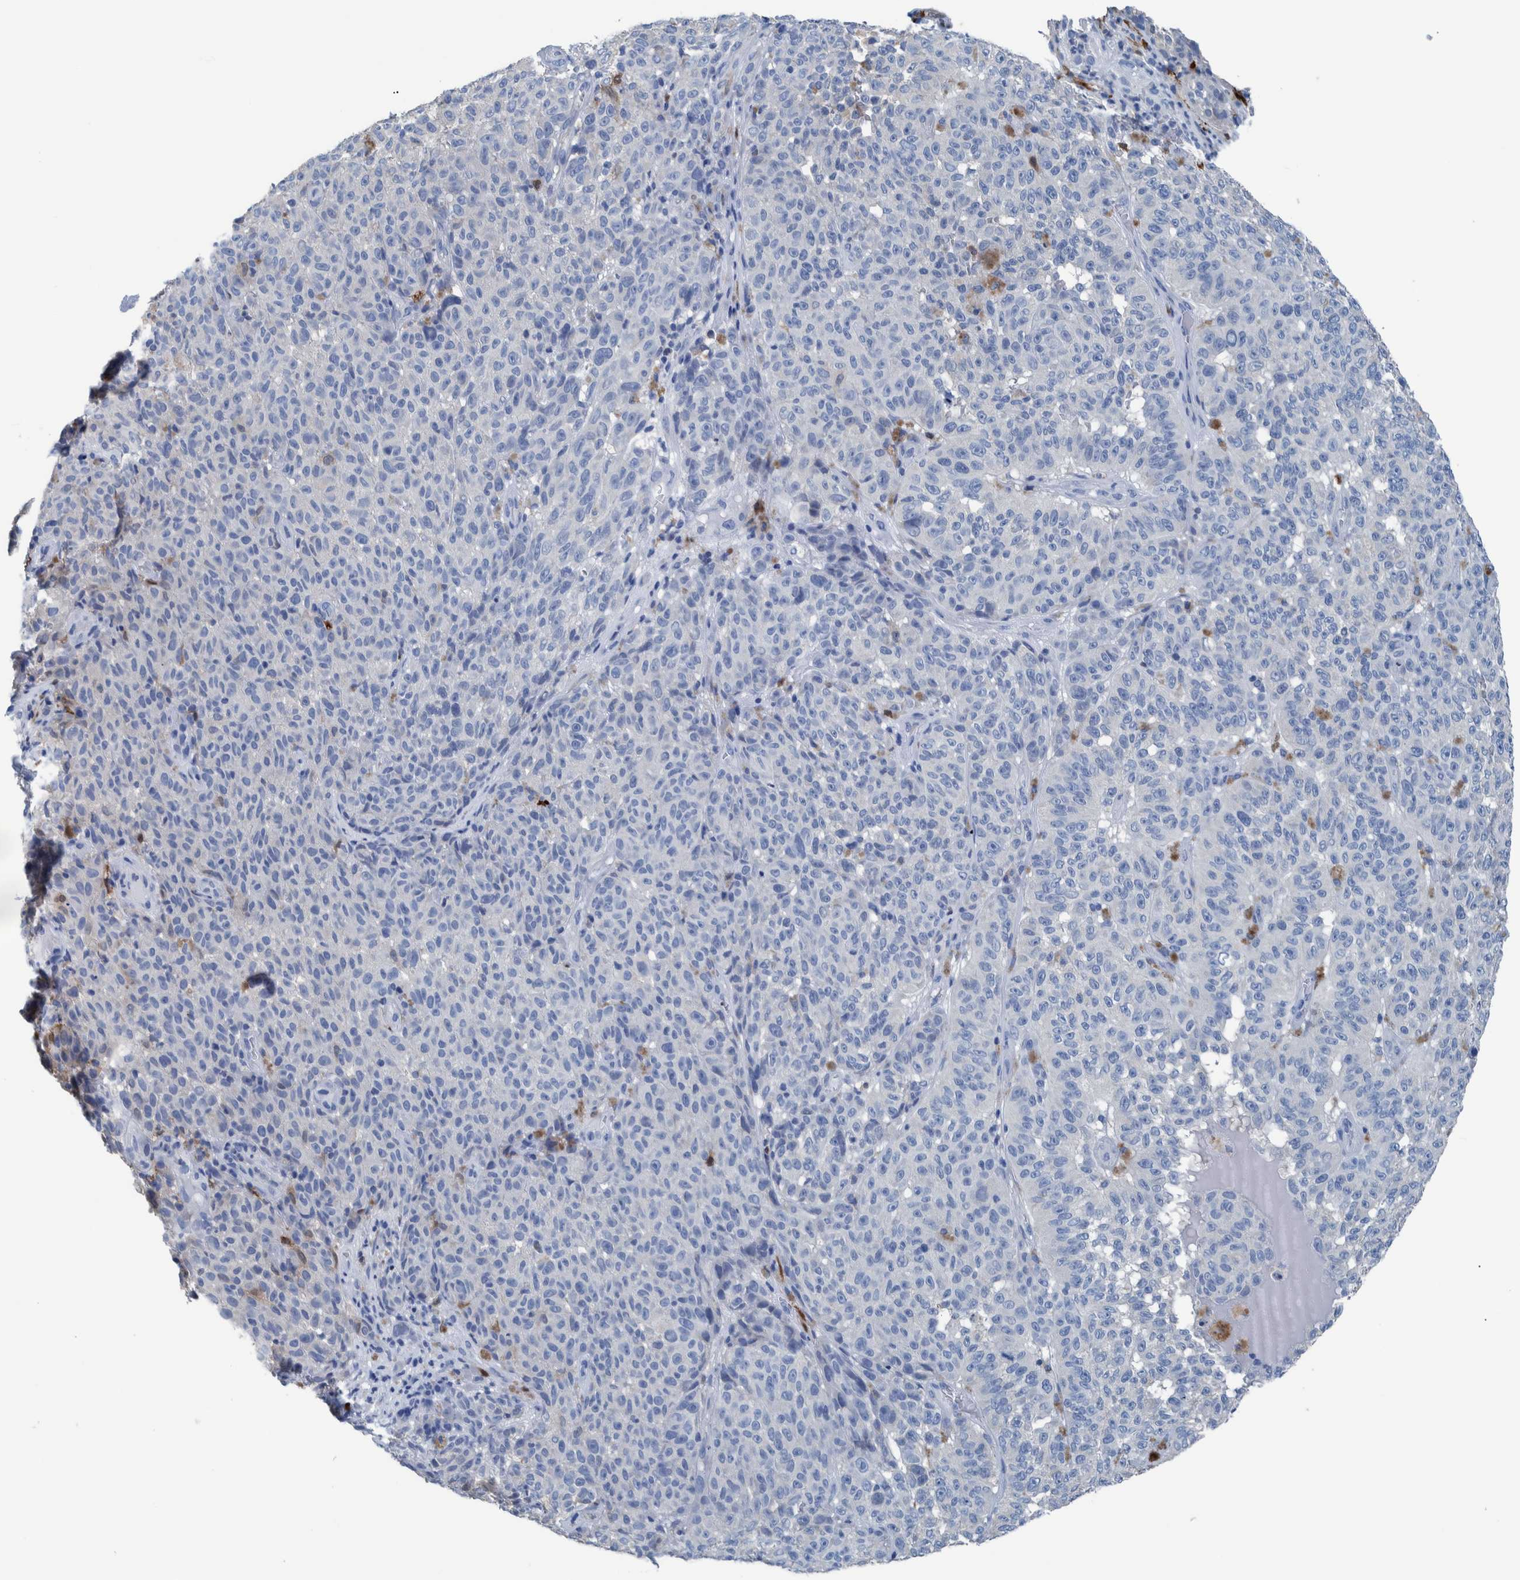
{"staining": {"intensity": "negative", "quantity": "none", "location": "none"}, "tissue": "melanoma", "cell_type": "Tumor cells", "image_type": "cancer", "snomed": [{"axis": "morphology", "description": "Malignant melanoma, NOS"}, {"axis": "topography", "description": "Skin"}], "caption": "Micrograph shows no significant protein expression in tumor cells of malignant melanoma.", "gene": "IDO1", "patient": {"sex": "female", "age": 82}}